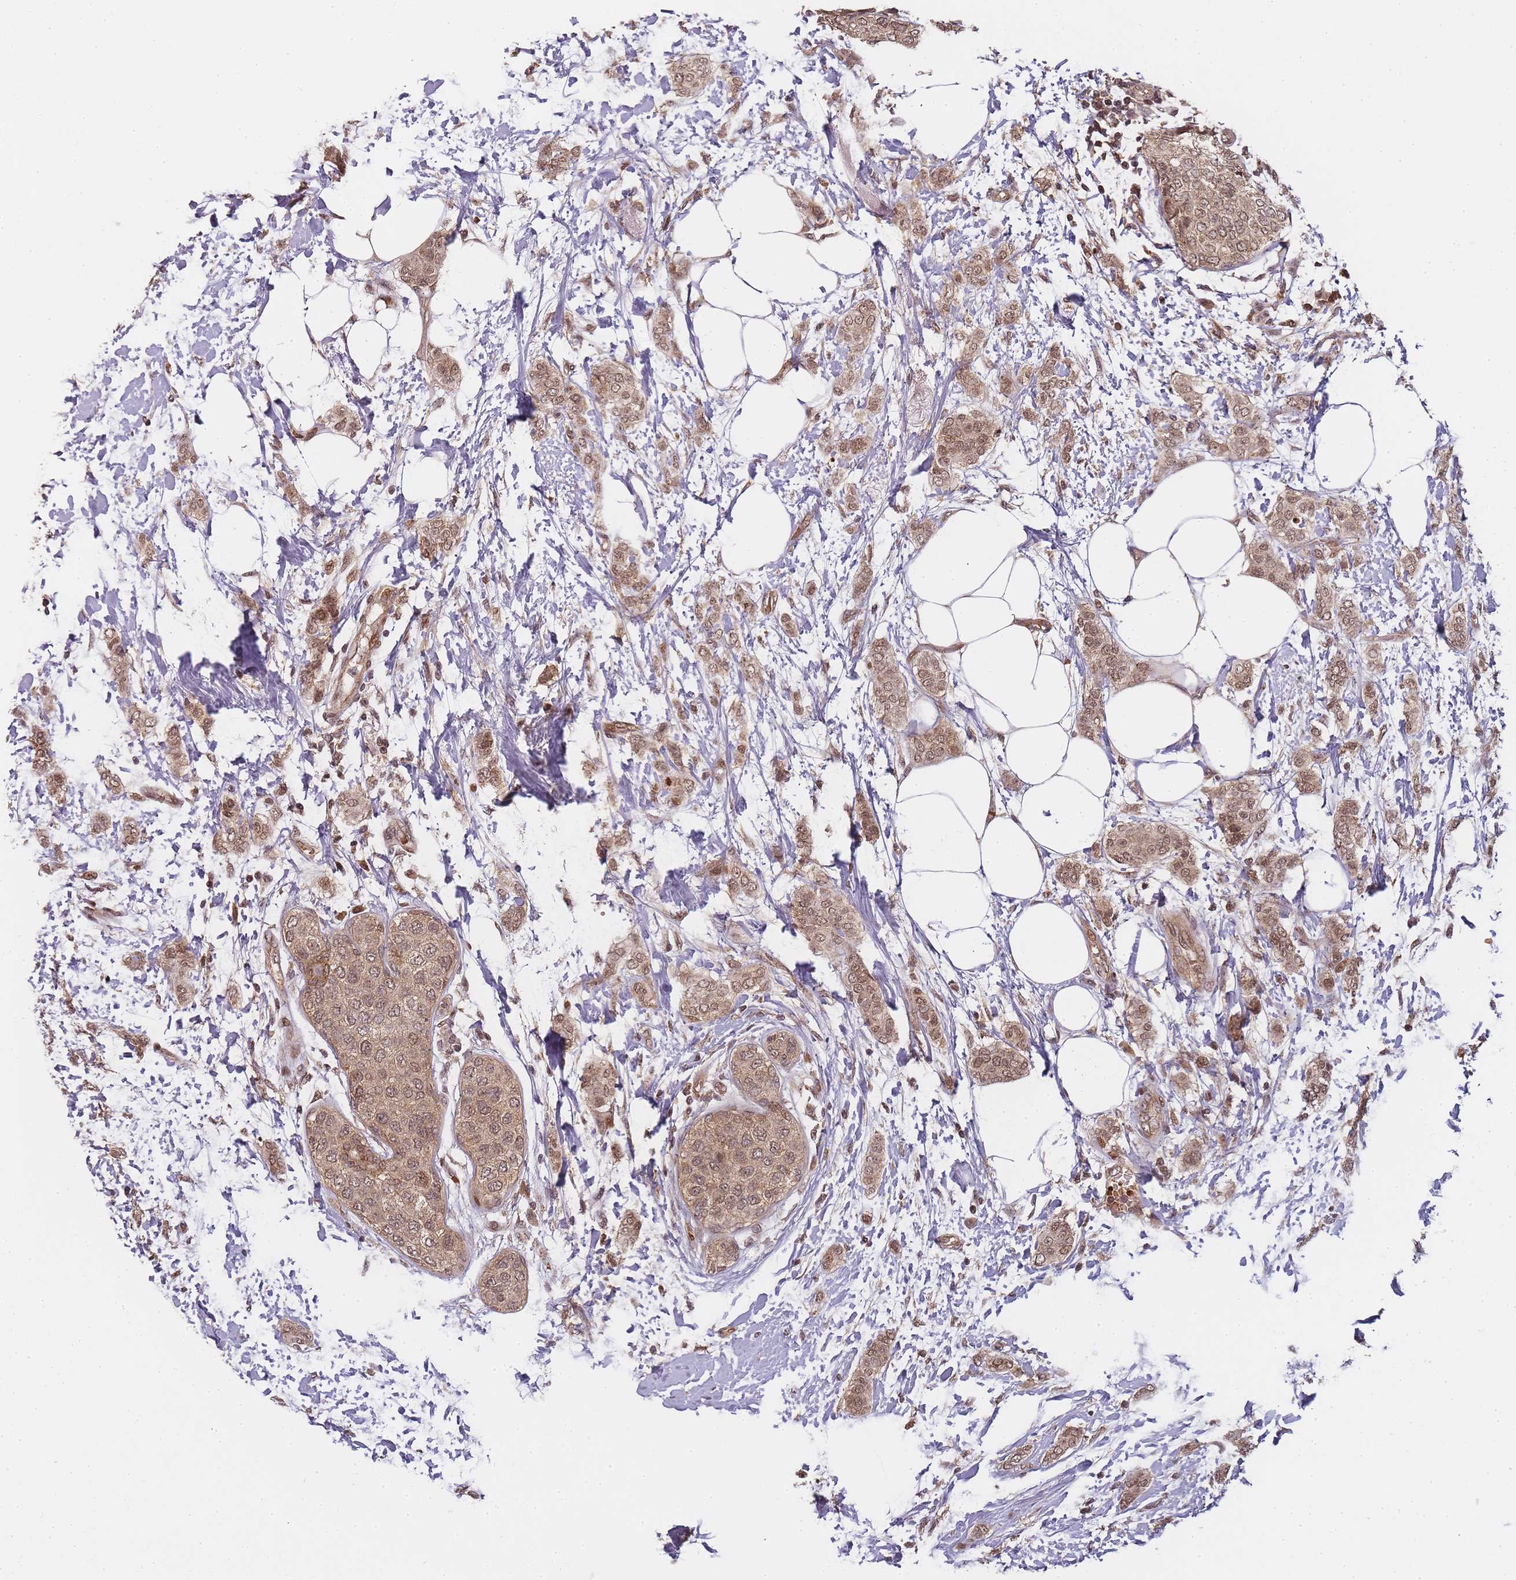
{"staining": {"intensity": "moderate", "quantity": ">75%", "location": "cytoplasmic/membranous,nuclear"}, "tissue": "breast cancer", "cell_type": "Tumor cells", "image_type": "cancer", "snomed": [{"axis": "morphology", "description": "Duct carcinoma"}, {"axis": "topography", "description": "Breast"}], "caption": "Tumor cells show medium levels of moderate cytoplasmic/membranous and nuclear staining in about >75% of cells in human breast intraductal carcinoma. (DAB (3,3'-diaminobenzidine) IHC, brown staining for protein, blue staining for nuclei).", "gene": "ZNF497", "patient": {"sex": "female", "age": 72}}